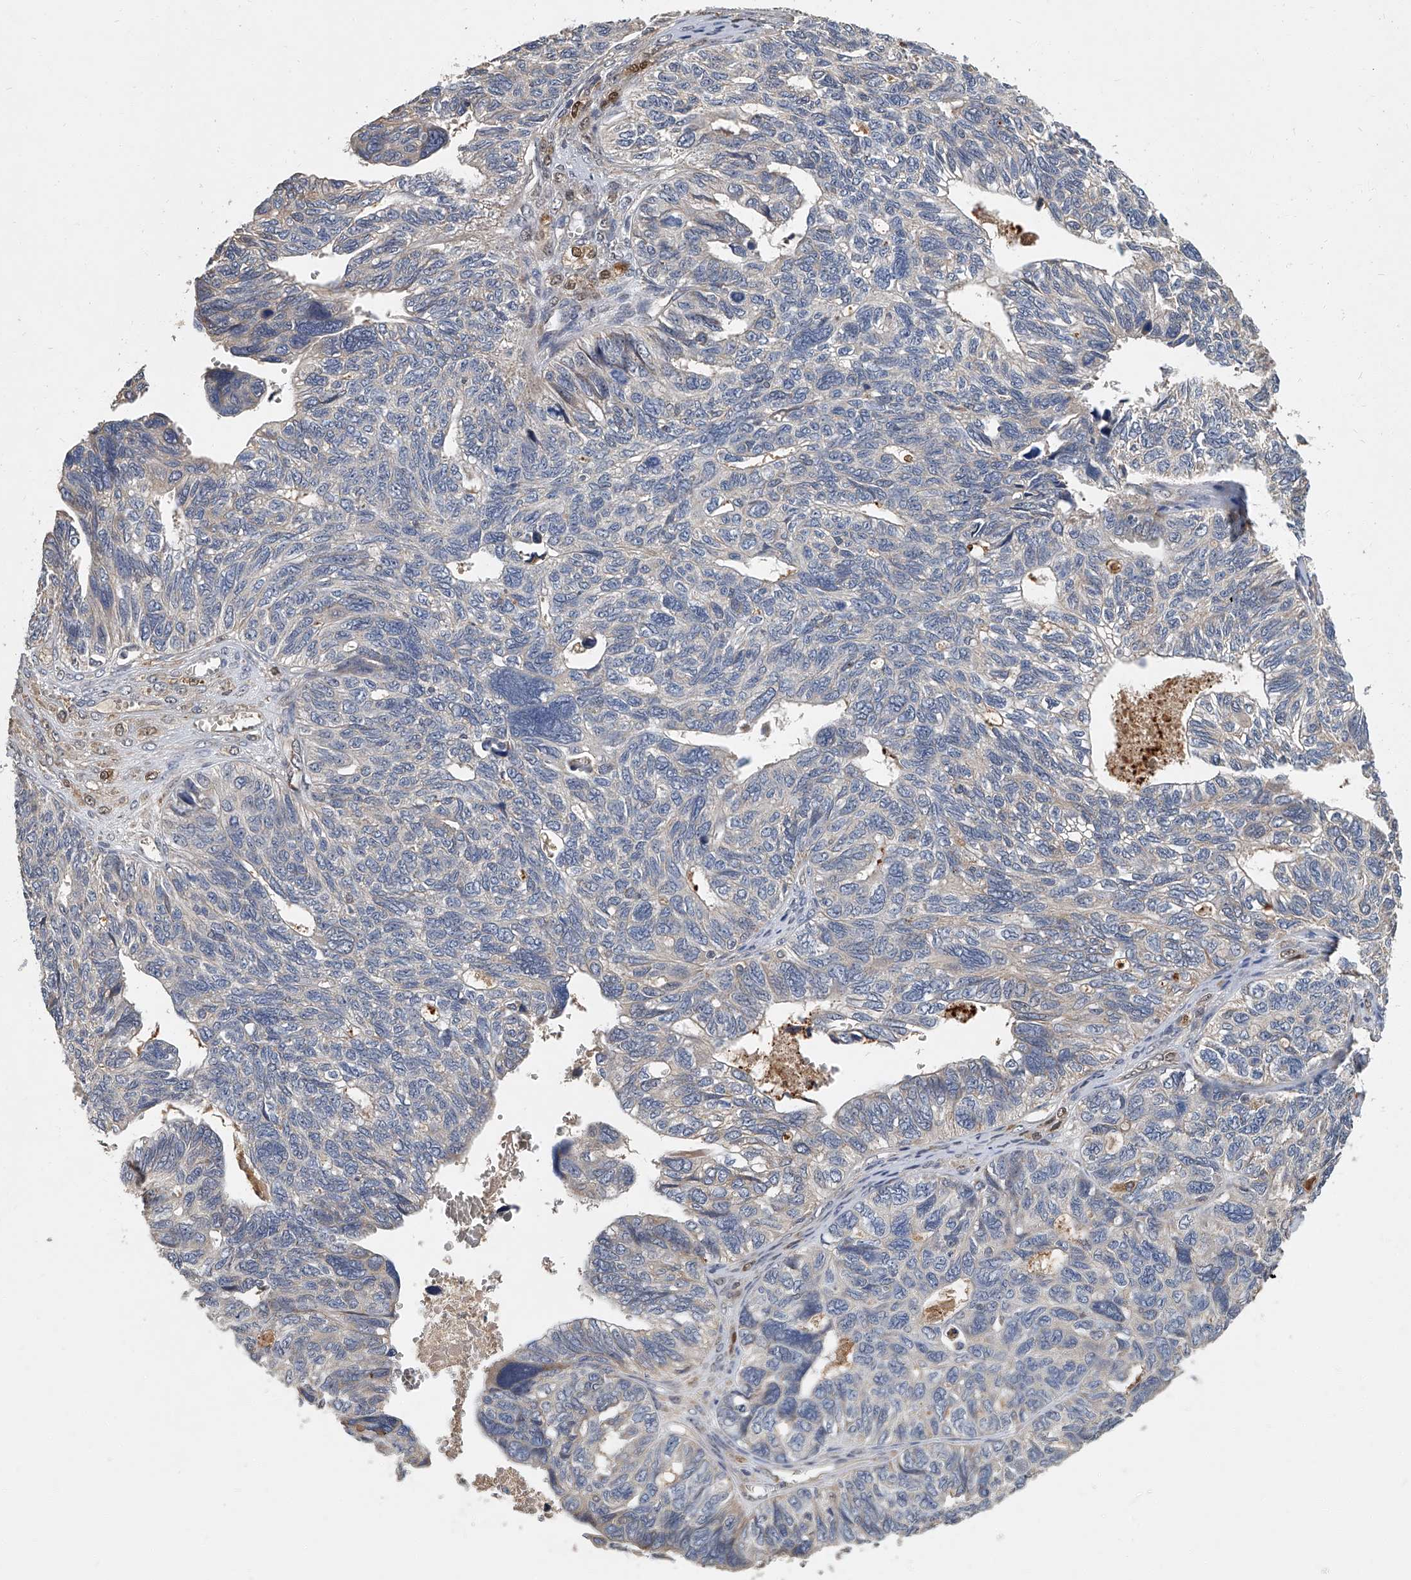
{"staining": {"intensity": "negative", "quantity": "none", "location": "none"}, "tissue": "ovarian cancer", "cell_type": "Tumor cells", "image_type": "cancer", "snomed": [{"axis": "morphology", "description": "Cystadenocarcinoma, serous, NOS"}, {"axis": "topography", "description": "Ovary"}], "caption": "Tumor cells show no significant protein expression in ovarian cancer (serous cystadenocarcinoma). (DAB (3,3'-diaminobenzidine) immunohistochemistry (IHC) with hematoxylin counter stain).", "gene": "JAG2", "patient": {"sex": "female", "age": 79}}